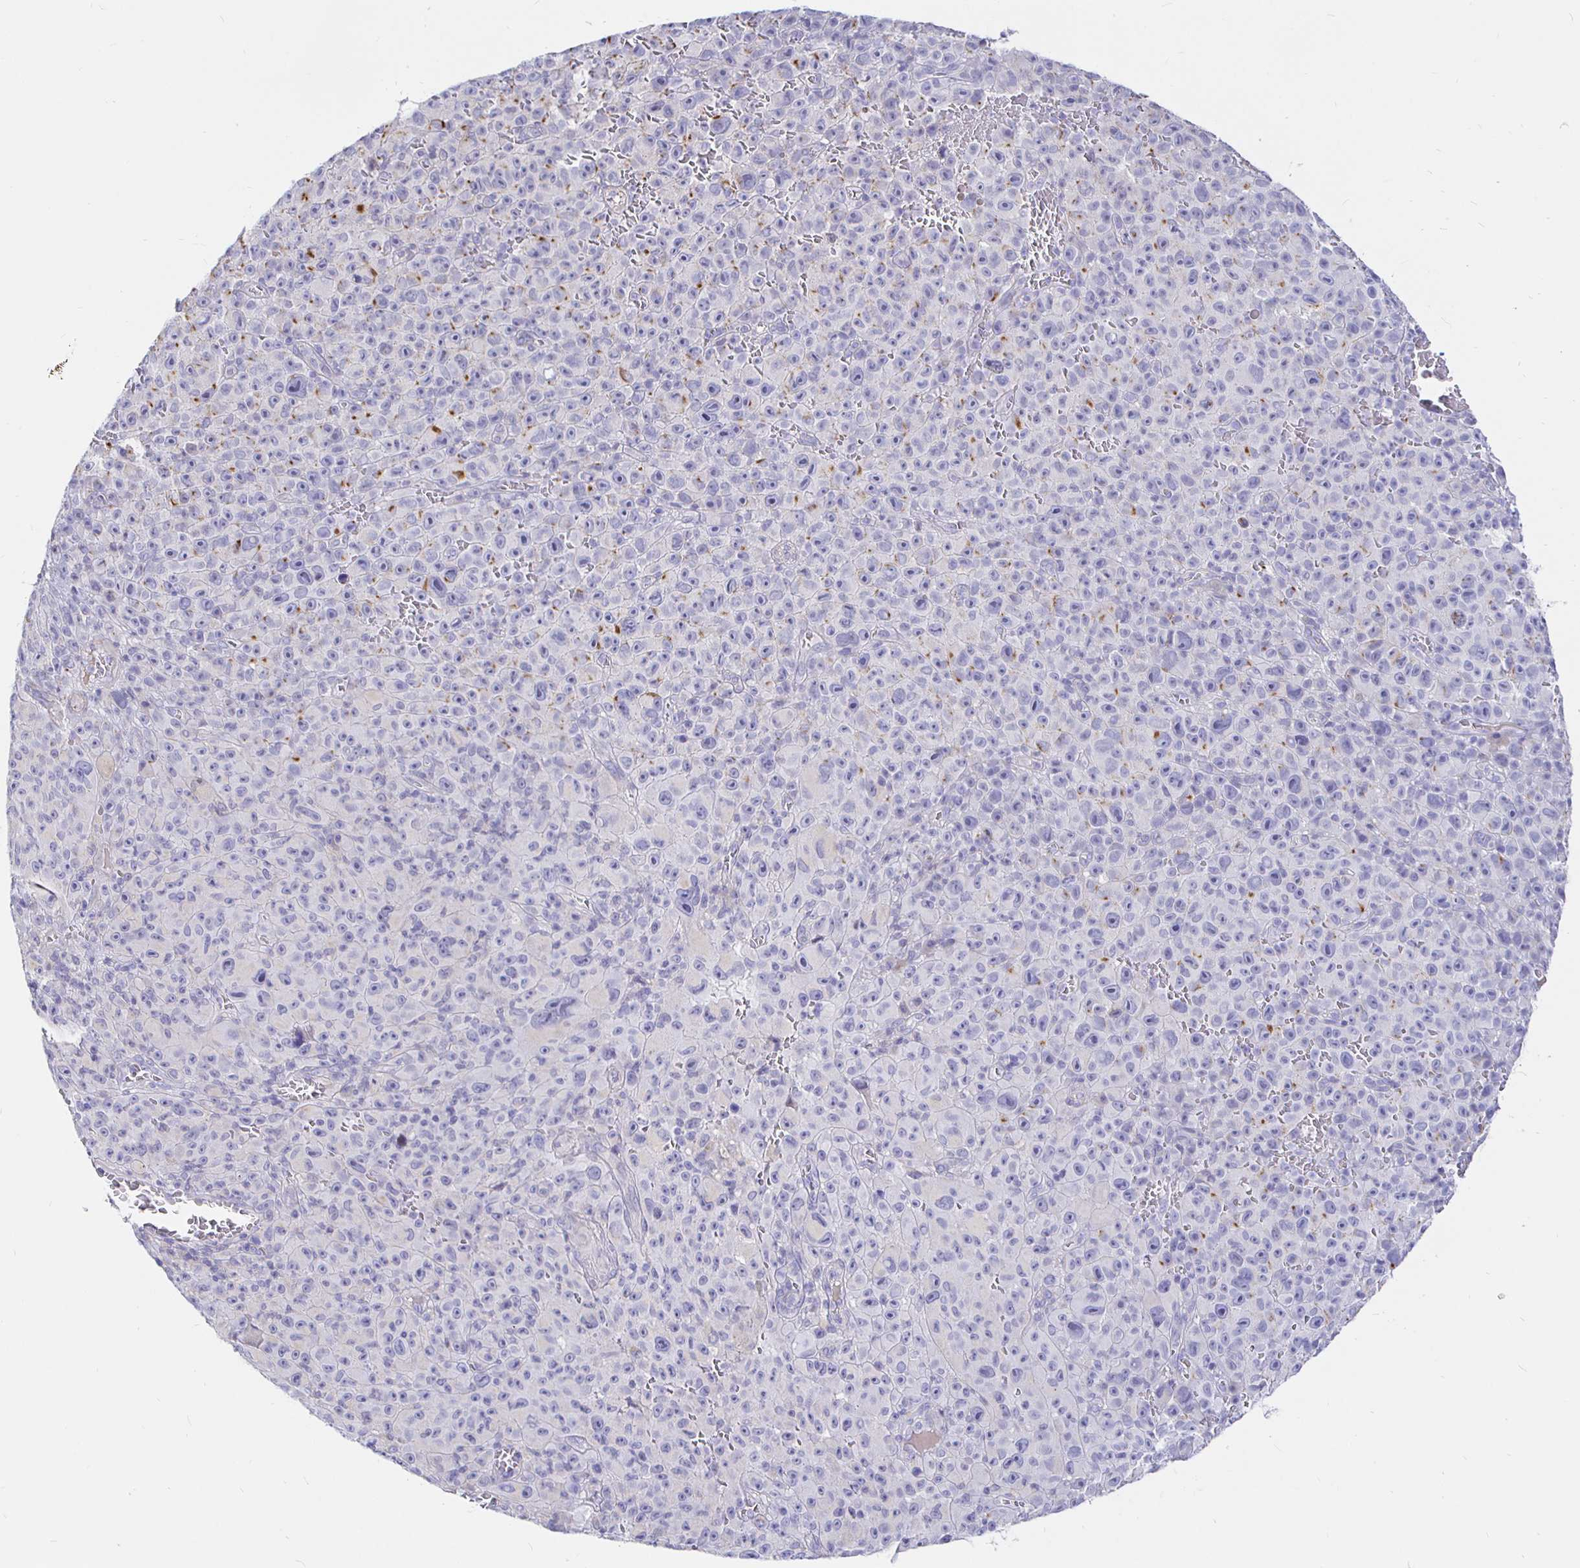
{"staining": {"intensity": "negative", "quantity": "none", "location": "none"}, "tissue": "melanoma", "cell_type": "Tumor cells", "image_type": "cancer", "snomed": [{"axis": "morphology", "description": "Malignant melanoma, NOS"}, {"axis": "topography", "description": "Skin"}], "caption": "A high-resolution photomicrograph shows immunohistochemistry (IHC) staining of melanoma, which shows no significant positivity in tumor cells. (IHC, brightfield microscopy, high magnification).", "gene": "NECAB1", "patient": {"sex": "female", "age": 82}}